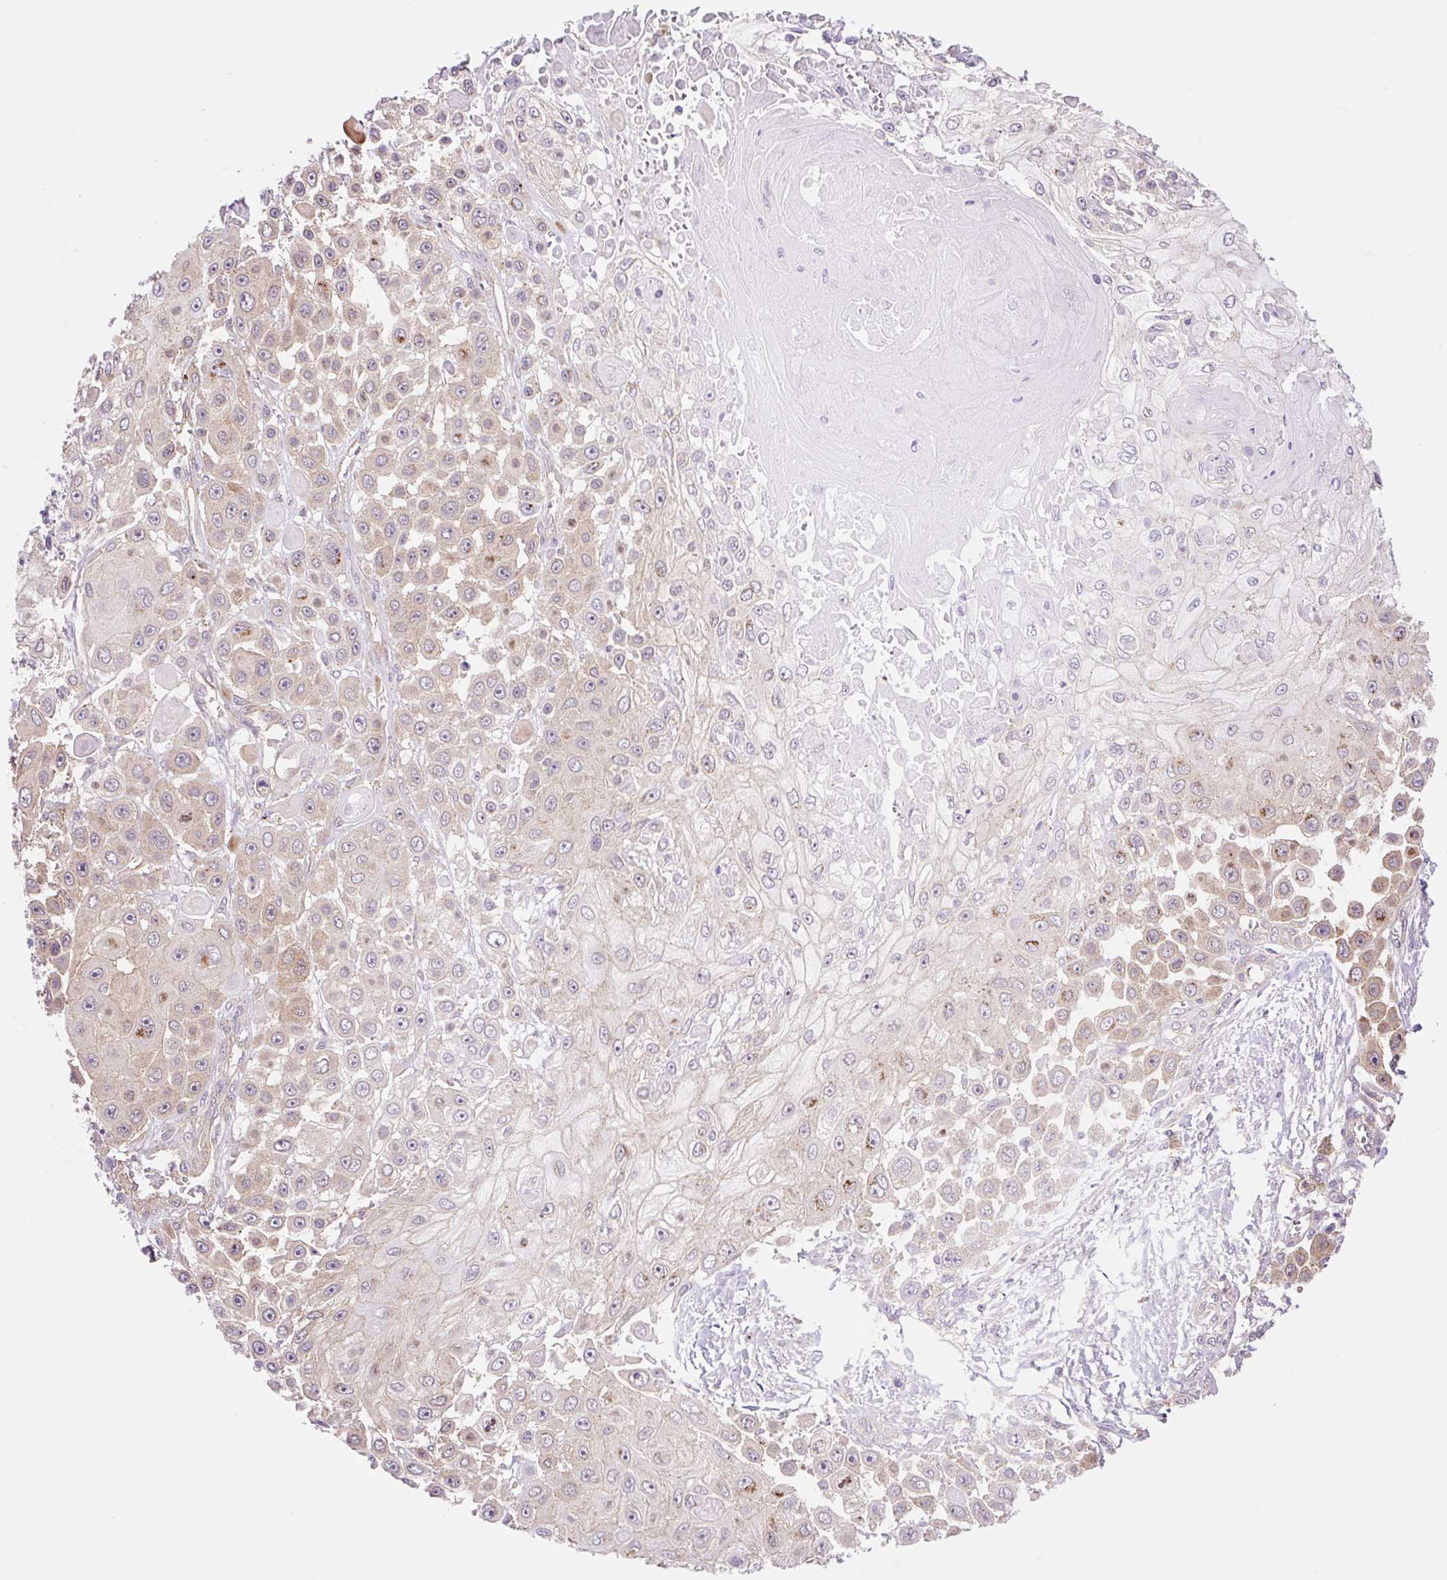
{"staining": {"intensity": "weak", "quantity": "25%-75%", "location": "cytoplasmic/membranous"}, "tissue": "skin cancer", "cell_type": "Tumor cells", "image_type": "cancer", "snomed": [{"axis": "morphology", "description": "Squamous cell carcinoma, NOS"}, {"axis": "topography", "description": "Skin"}], "caption": "A high-resolution image shows immunohistochemistry staining of skin cancer (squamous cell carcinoma), which displays weak cytoplasmic/membranous staining in approximately 25%-75% of tumor cells.", "gene": "VPS4A", "patient": {"sex": "male", "age": 67}}